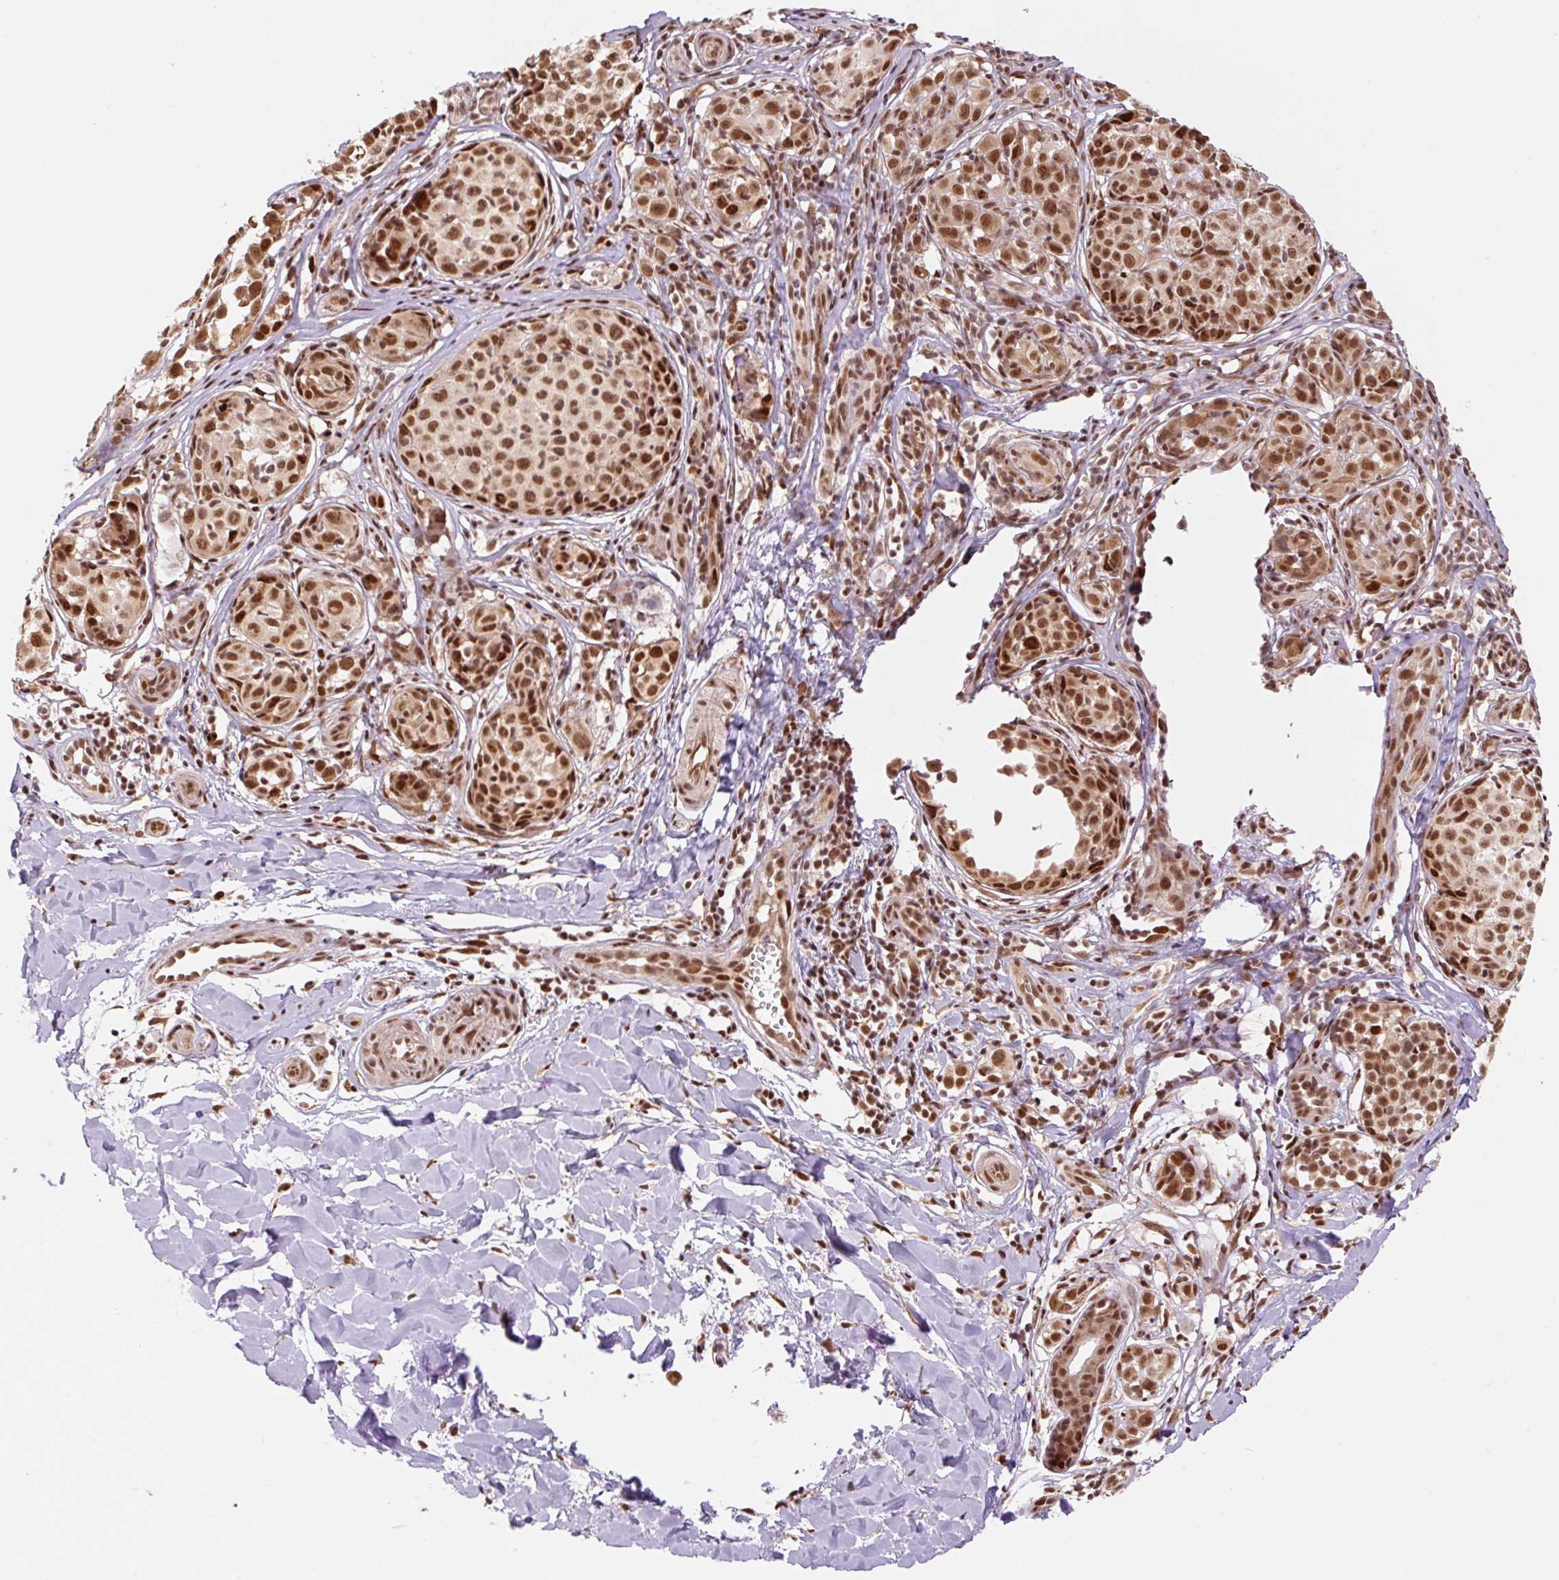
{"staining": {"intensity": "moderate", "quantity": ">75%", "location": "nuclear"}, "tissue": "melanoma", "cell_type": "Tumor cells", "image_type": "cancer", "snomed": [{"axis": "morphology", "description": "Malignant melanoma, NOS"}, {"axis": "topography", "description": "Skin"}], "caption": "Tumor cells exhibit moderate nuclear staining in about >75% of cells in malignant melanoma.", "gene": "INTS8", "patient": {"sex": "female", "age": 35}}